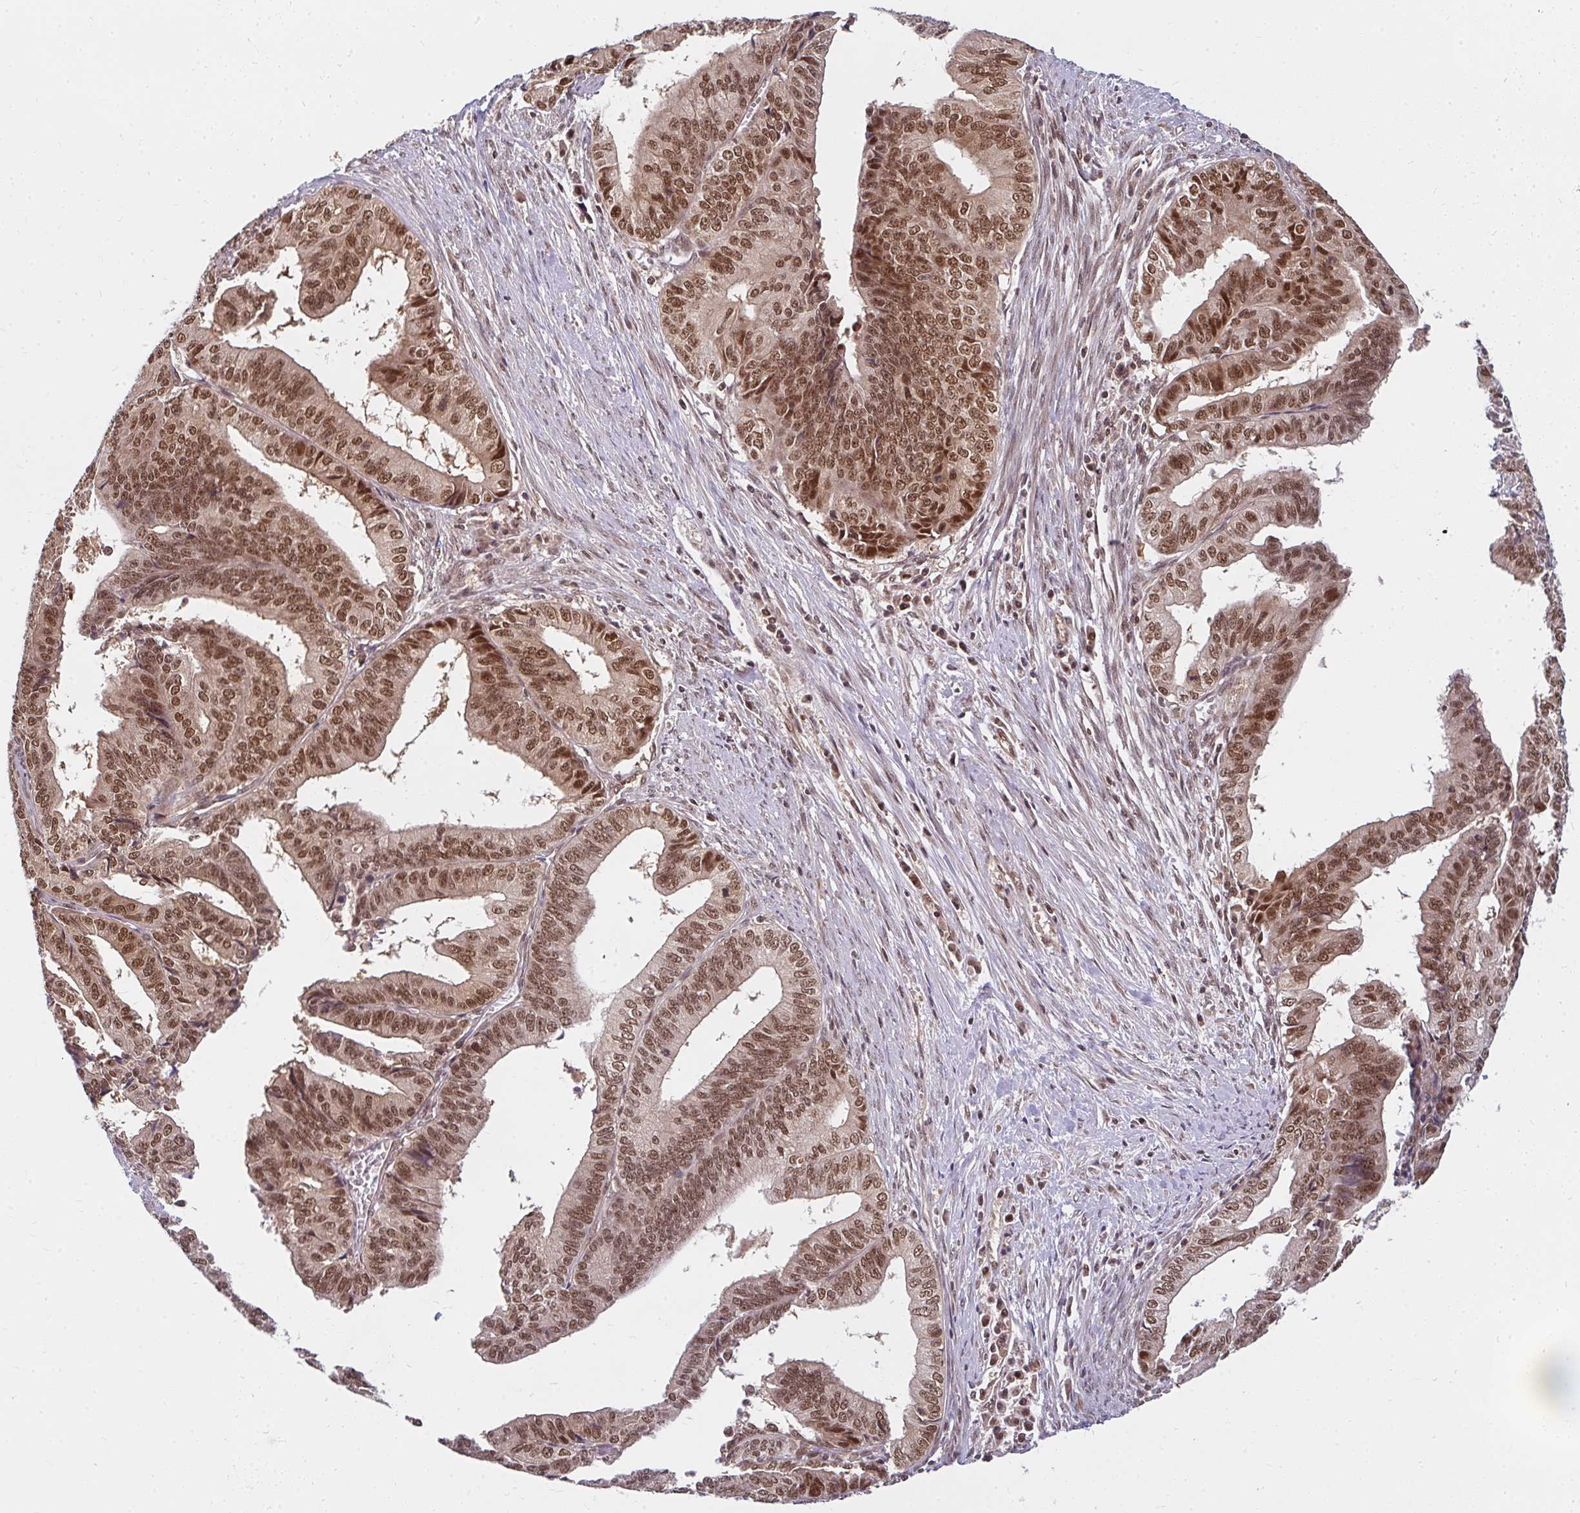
{"staining": {"intensity": "moderate", "quantity": ">75%", "location": "nuclear"}, "tissue": "endometrial cancer", "cell_type": "Tumor cells", "image_type": "cancer", "snomed": [{"axis": "morphology", "description": "Adenocarcinoma, NOS"}, {"axis": "topography", "description": "Endometrium"}], "caption": "This image shows immunohistochemistry (IHC) staining of human adenocarcinoma (endometrial), with medium moderate nuclear positivity in approximately >75% of tumor cells.", "gene": "GTF3C6", "patient": {"sex": "female", "age": 65}}